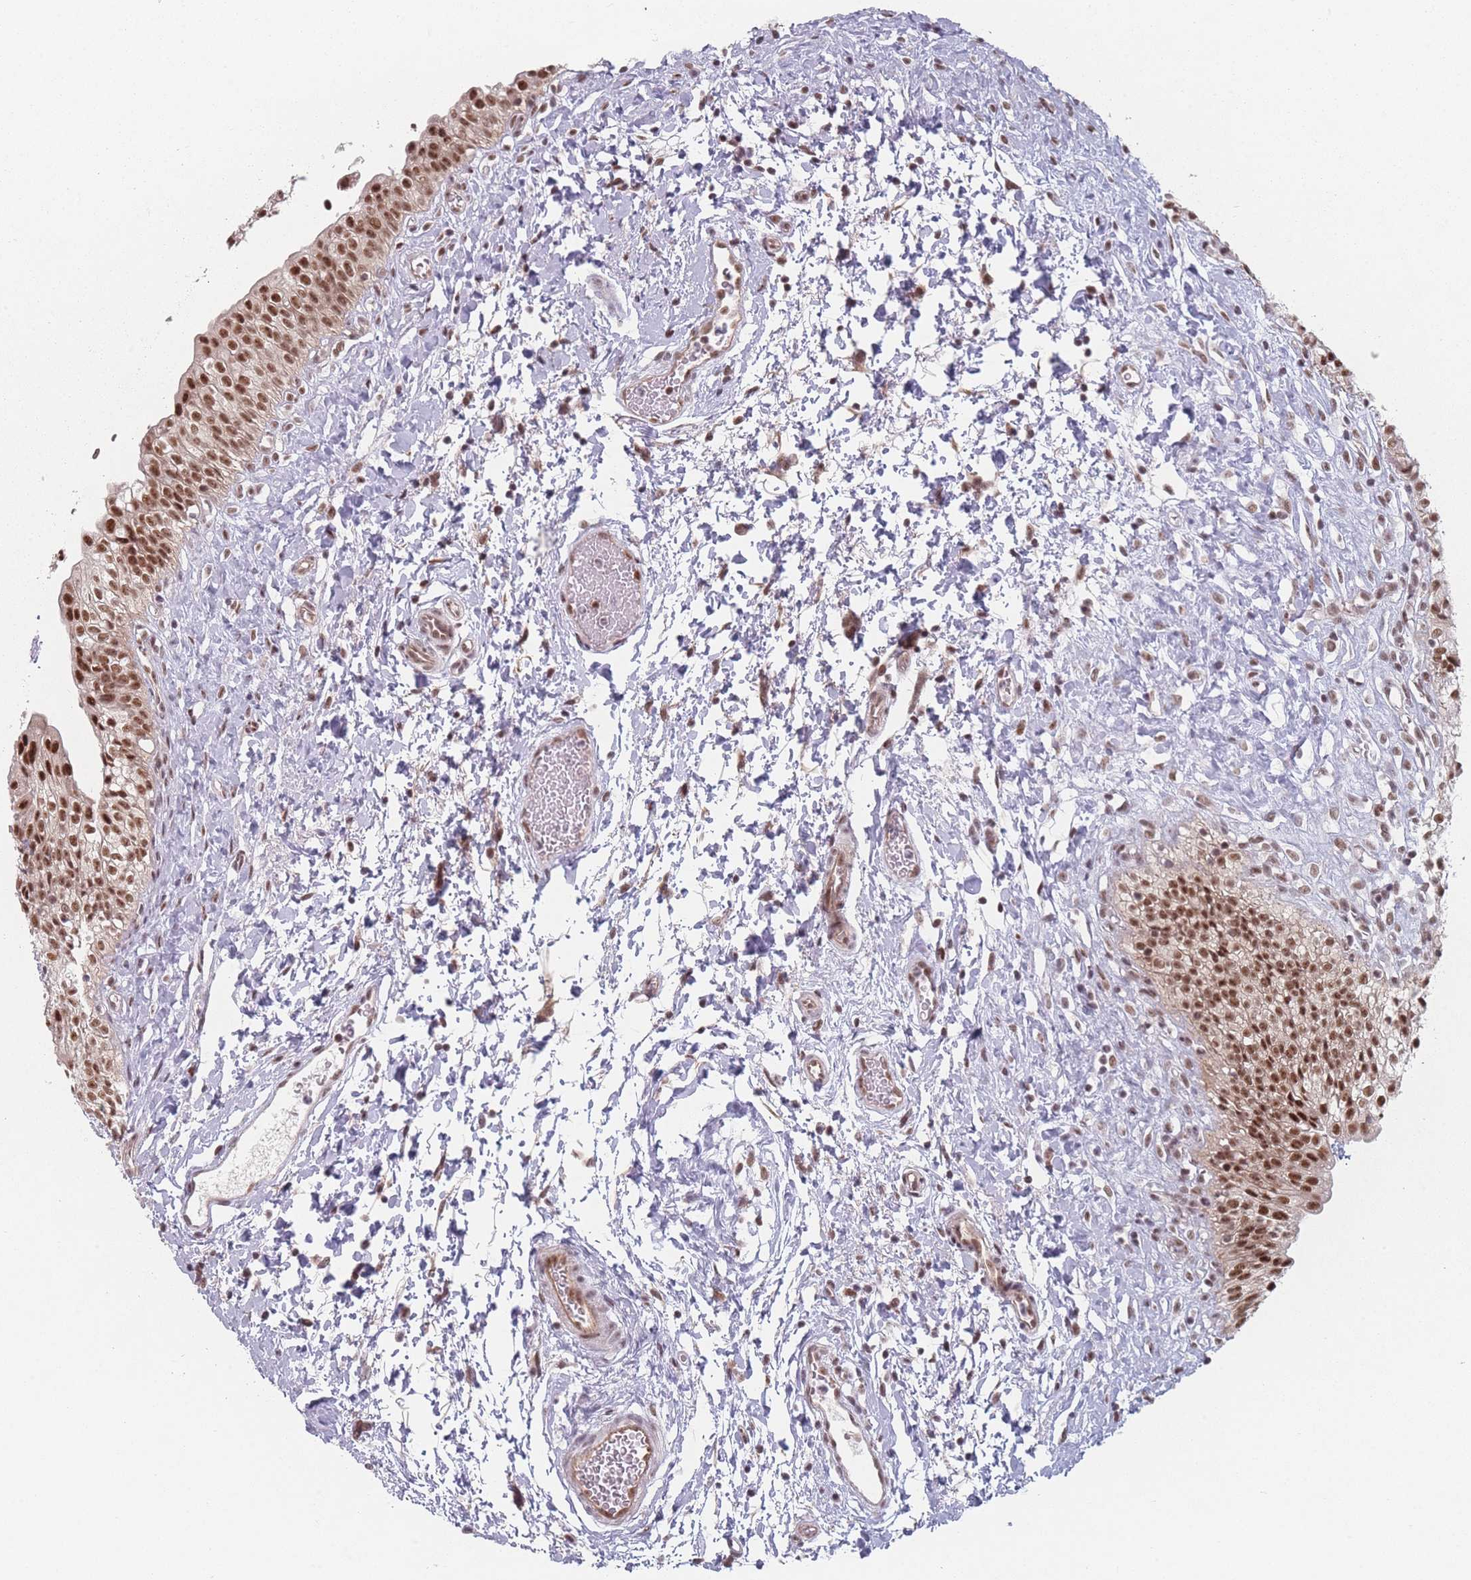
{"staining": {"intensity": "strong", "quantity": ">75%", "location": "nuclear"}, "tissue": "urinary bladder", "cell_type": "Urothelial cells", "image_type": "normal", "snomed": [{"axis": "morphology", "description": "Normal tissue, NOS"}, {"axis": "topography", "description": "Urinary bladder"}], "caption": "Unremarkable urinary bladder shows strong nuclear staining in about >75% of urothelial cells, visualized by immunohistochemistry.", "gene": "ZC3H14", "patient": {"sex": "male", "age": 51}}